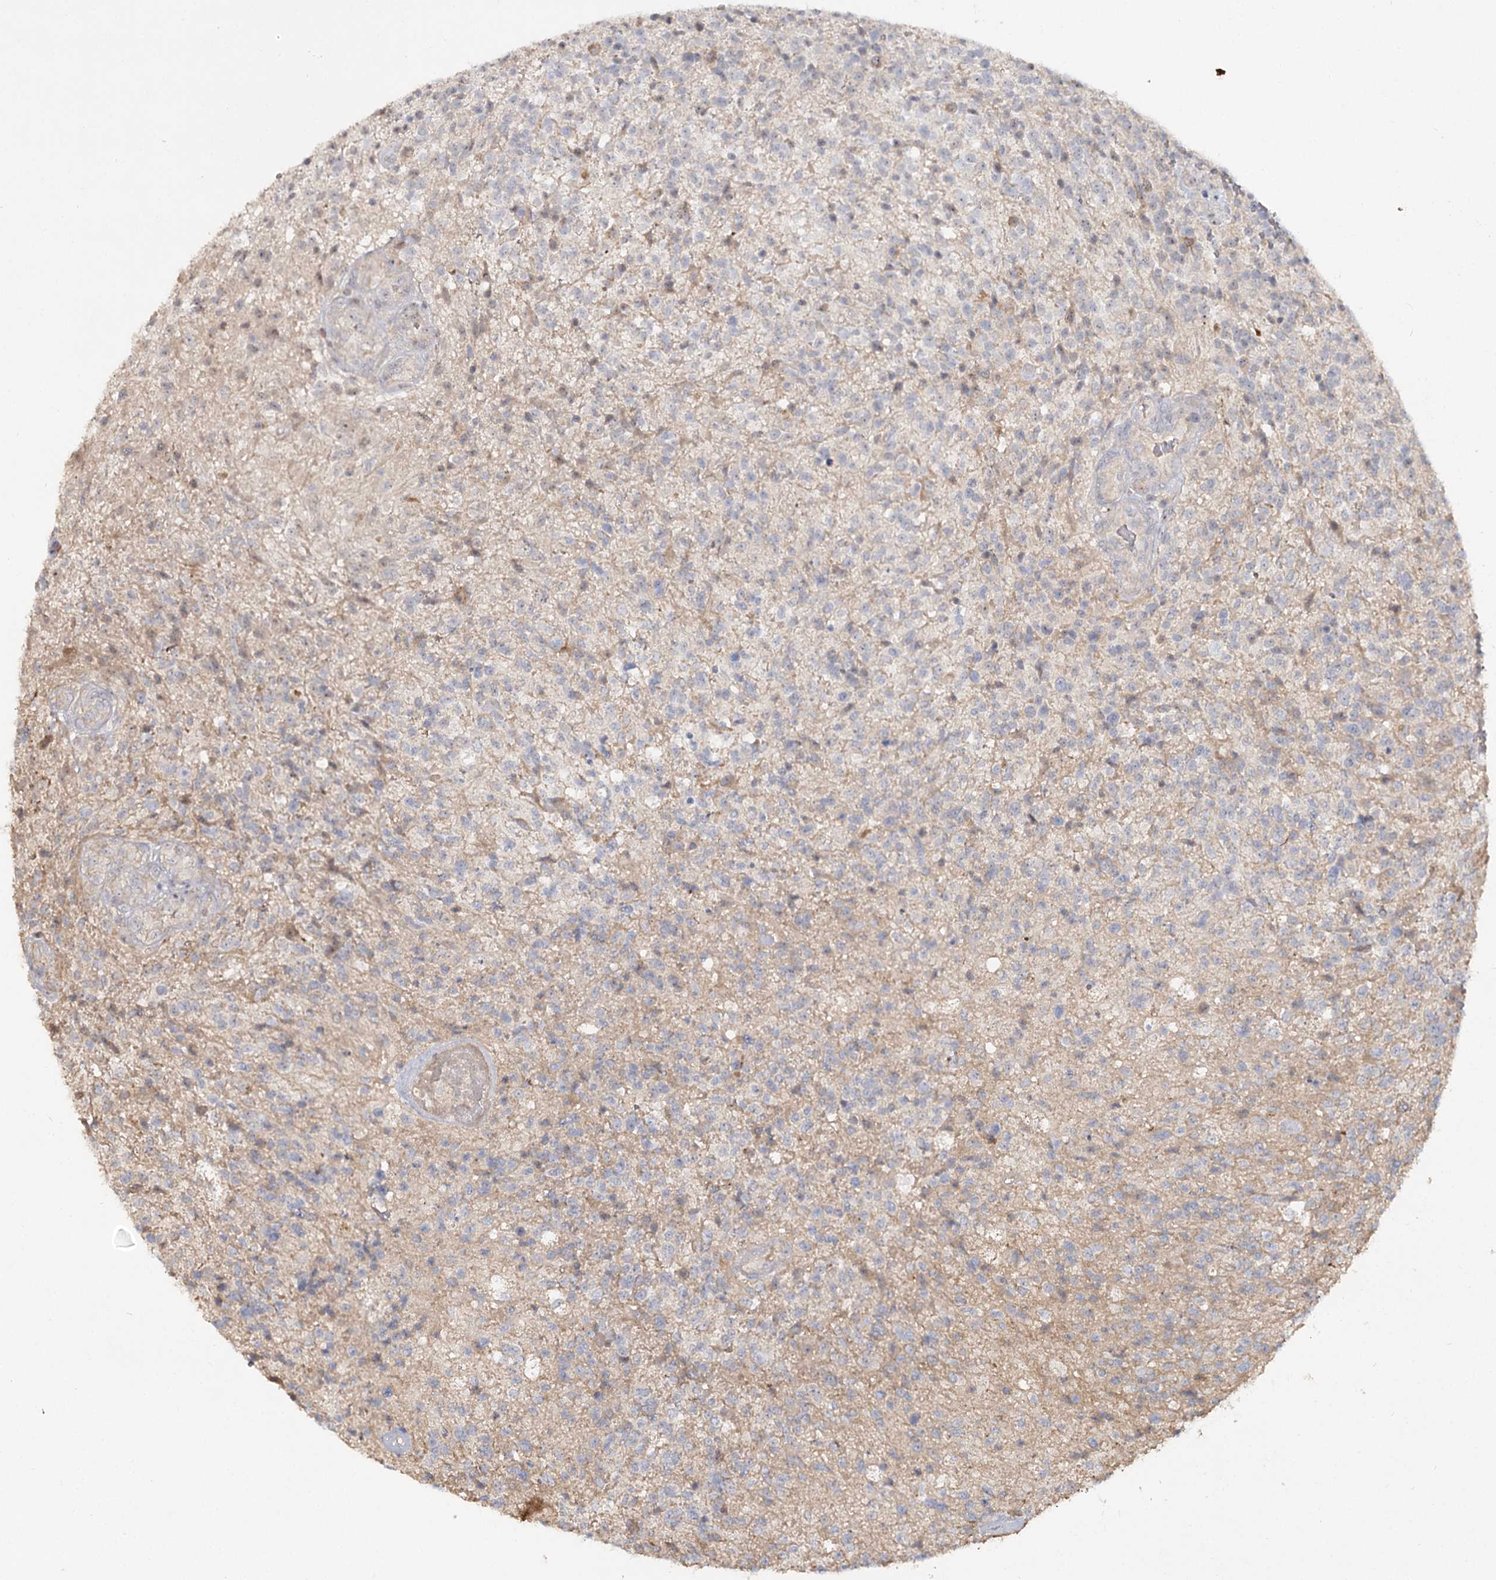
{"staining": {"intensity": "negative", "quantity": "none", "location": "none"}, "tissue": "glioma", "cell_type": "Tumor cells", "image_type": "cancer", "snomed": [{"axis": "morphology", "description": "Glioma, malignant, High grade"}, {"axis": "topography", "description": "Brain"}], "caption": "Glioma was stained to show a protein in brown. There is no significant positivity in tumor cells. (DAB (3,3'-diaminobenzidine) immunohistochemistry (IHC) with hematoxylin counter stain).", "gene": "ANGPTL5", "patient": {"sex": "male", "age": 56}}